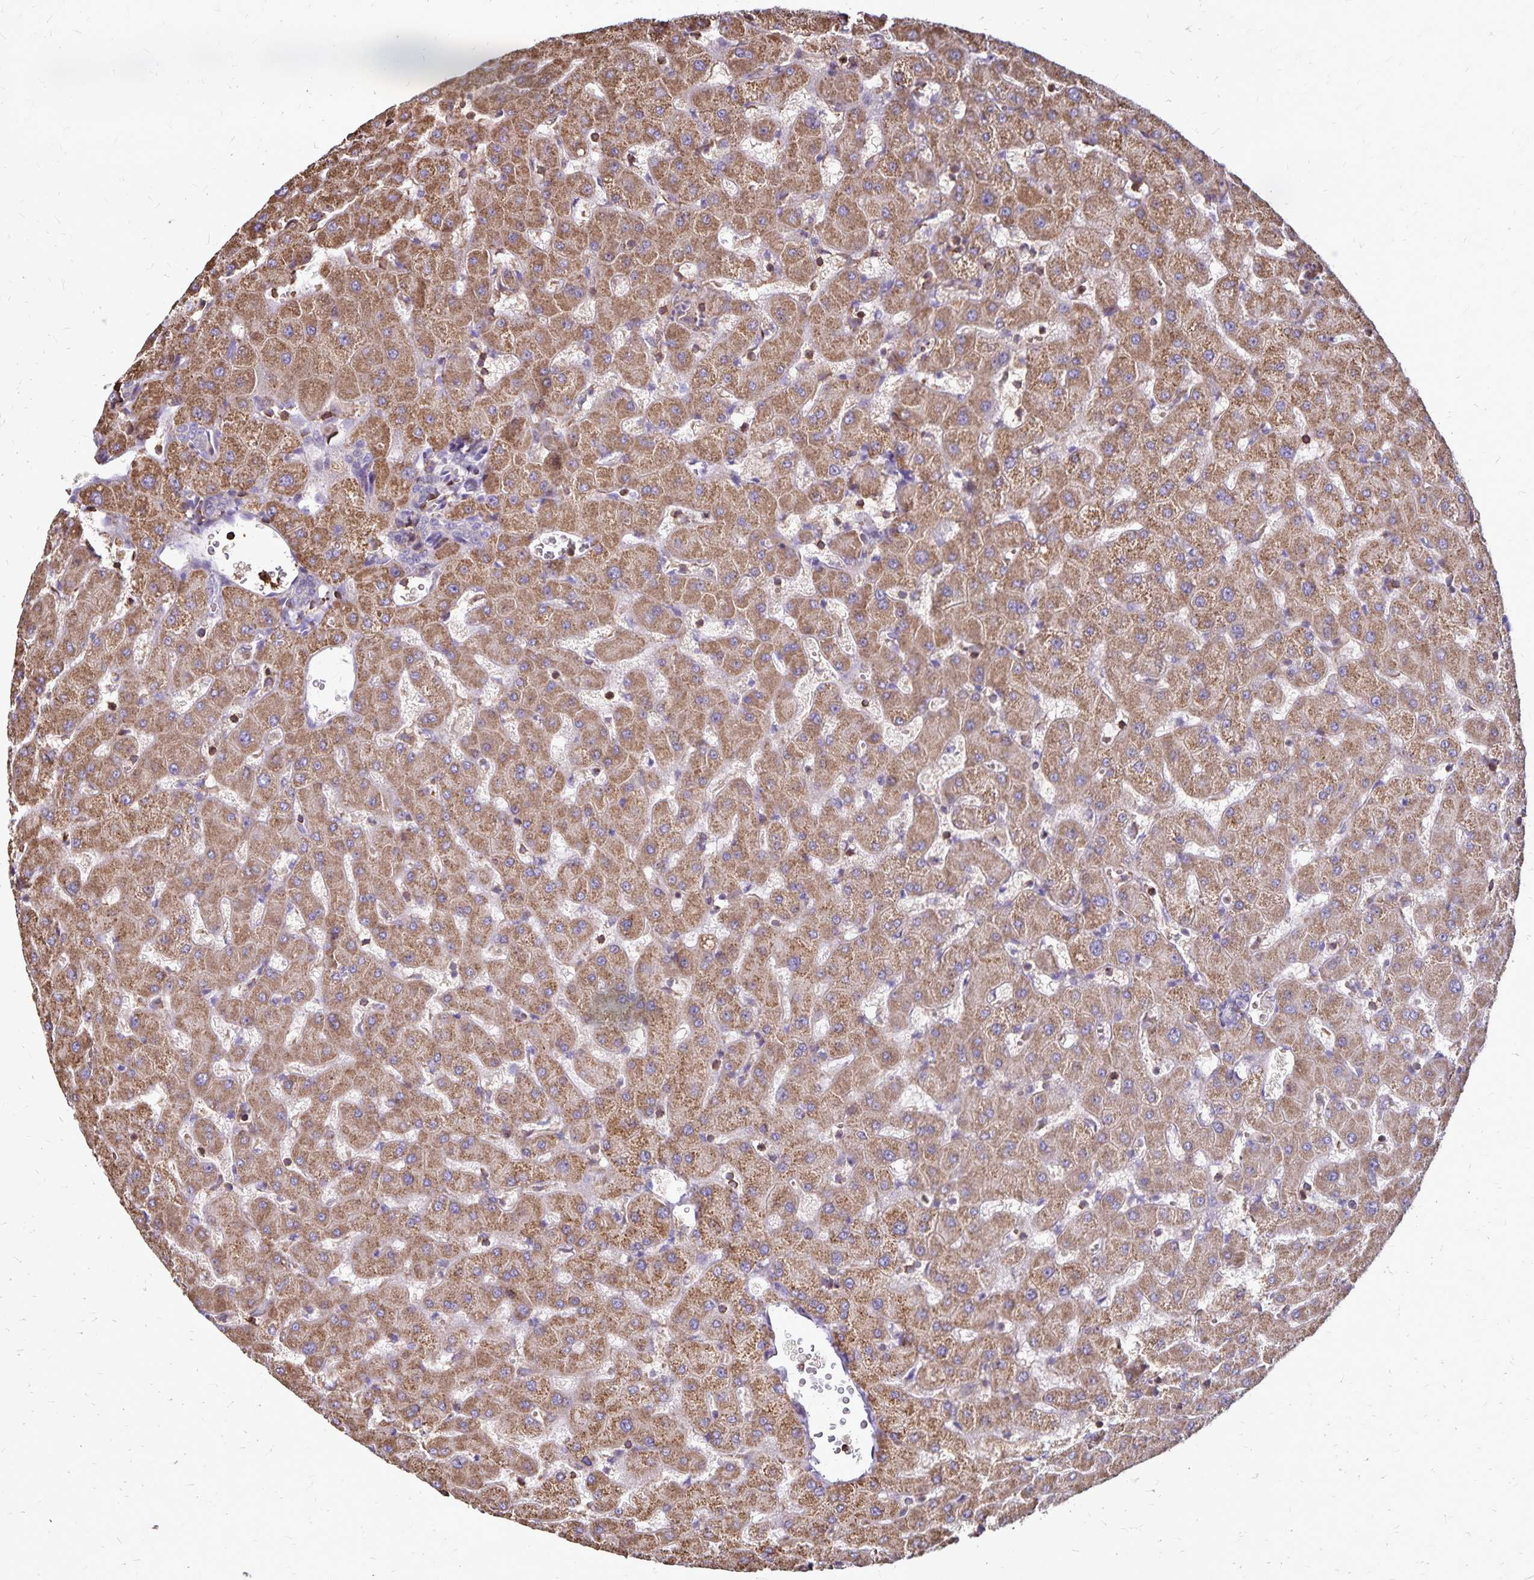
{"staining": {"intensity": "negative", "quantity": "none", "location": "none"}, "tissue": "liver", "cell_type": "Cholangiocytes", "image_type": "normal", "snomed": [{"axis": "morphology", "description": "Normal tissue, NOS"}, {"axis": "topography", "description": "Liver"}], "caption": "Immunohistochemistry (IHC) photomicrograph of normal human liver stained for a protein (brown), which displays no expression in cholangiocytes.", "gene": "NAGPA", "patient": {"sex": "female", "age": 63}}